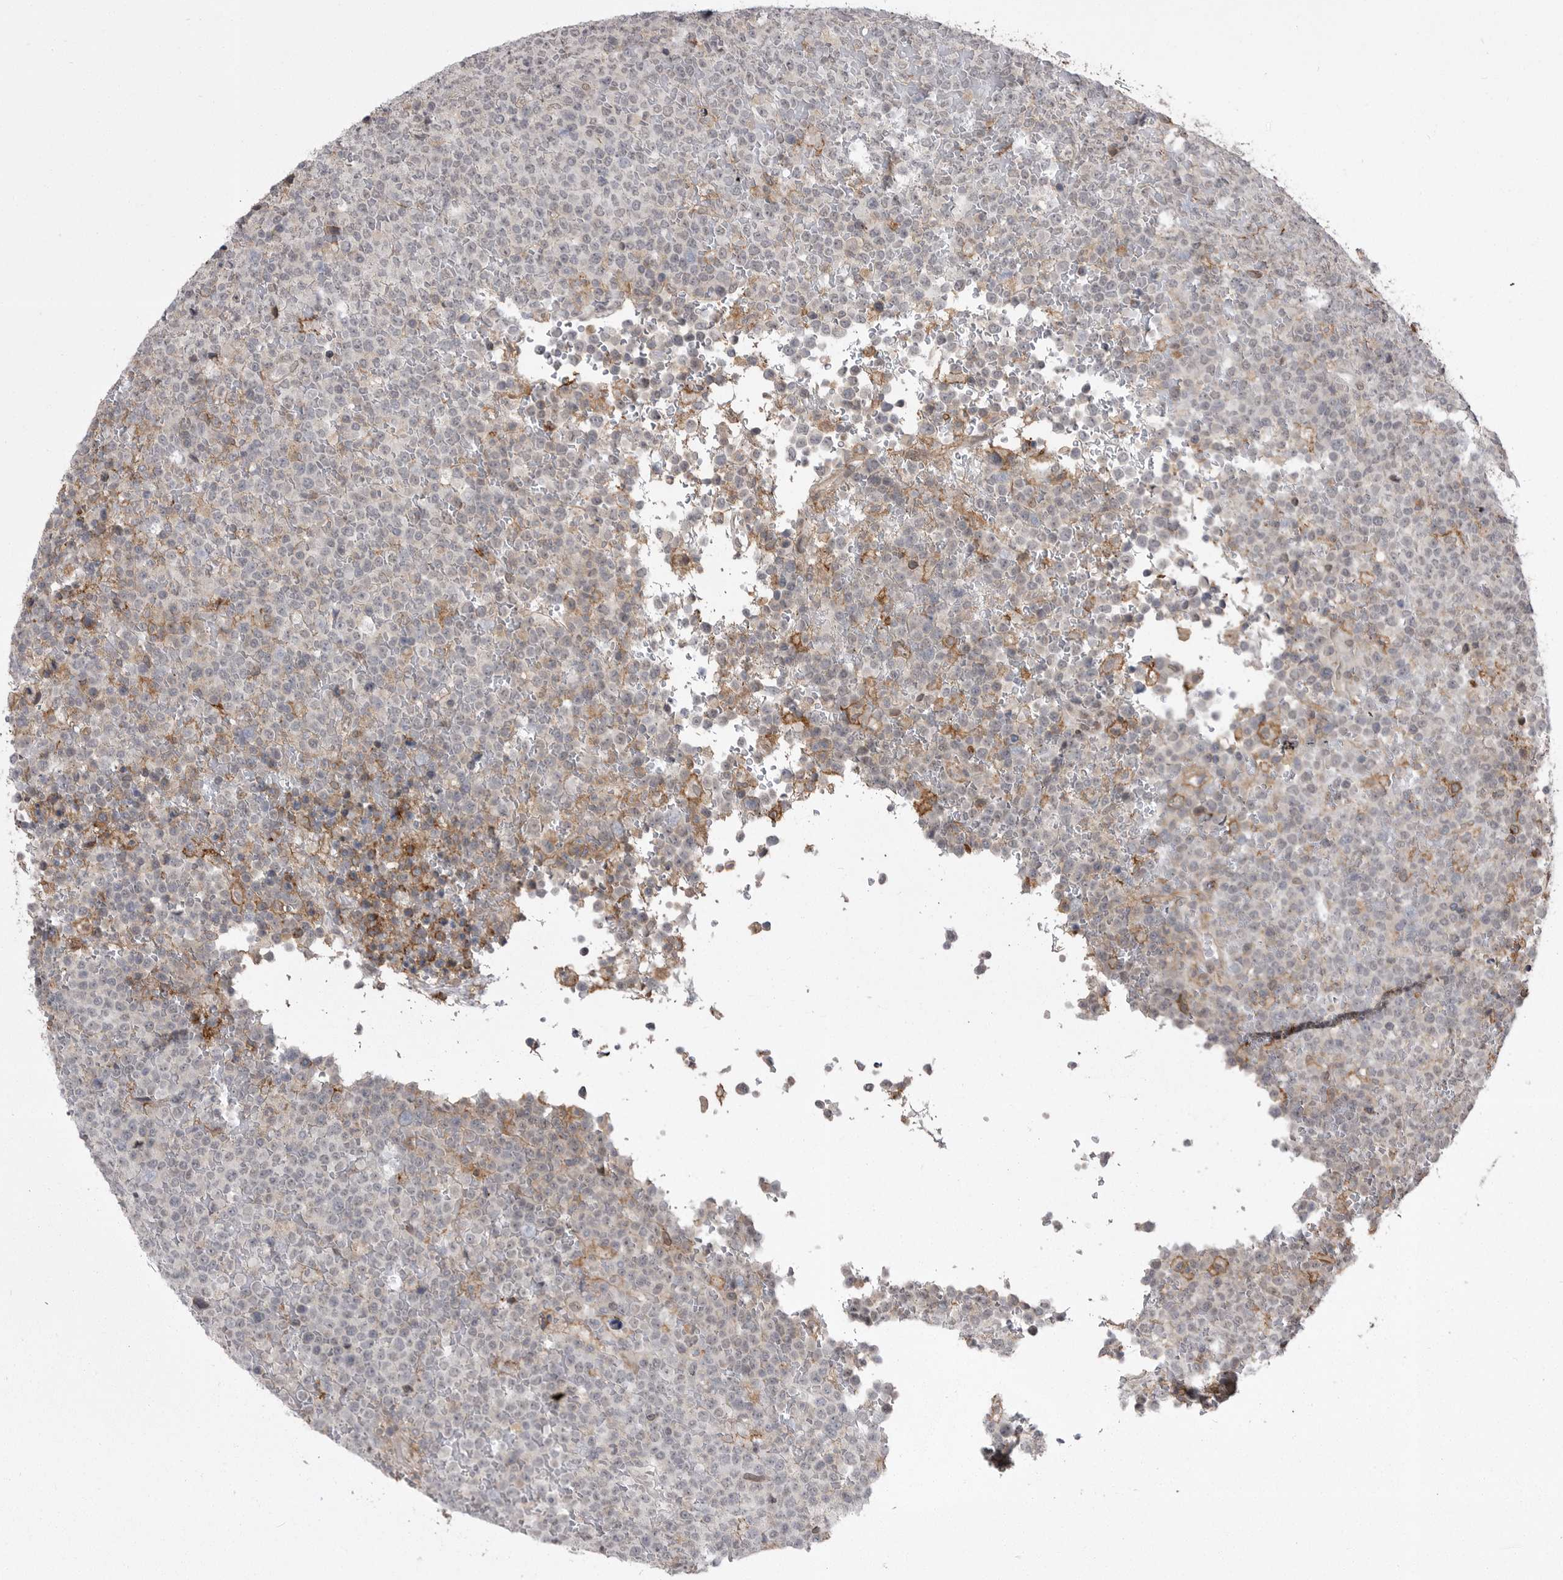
{"staining": {"intensity": "negative", "quantity": "none", "location": "none"}, "tissue": "lymphoma", "cell_type": "Tumor cells", "image_type": "cancer", "snomed": [{"axis": "morphology", "description": "Malignant lymphoma, non-Hodgkin's type, High grade"}, {"axis": "topography", "description": "Lymph node"}], "caption": "Human lymphoma stained for a protein using immunohistochemistry demonstrates no staining in tumor cells.", "gene": "ABL1", "patient": {"sex": "male", "age": 13}}